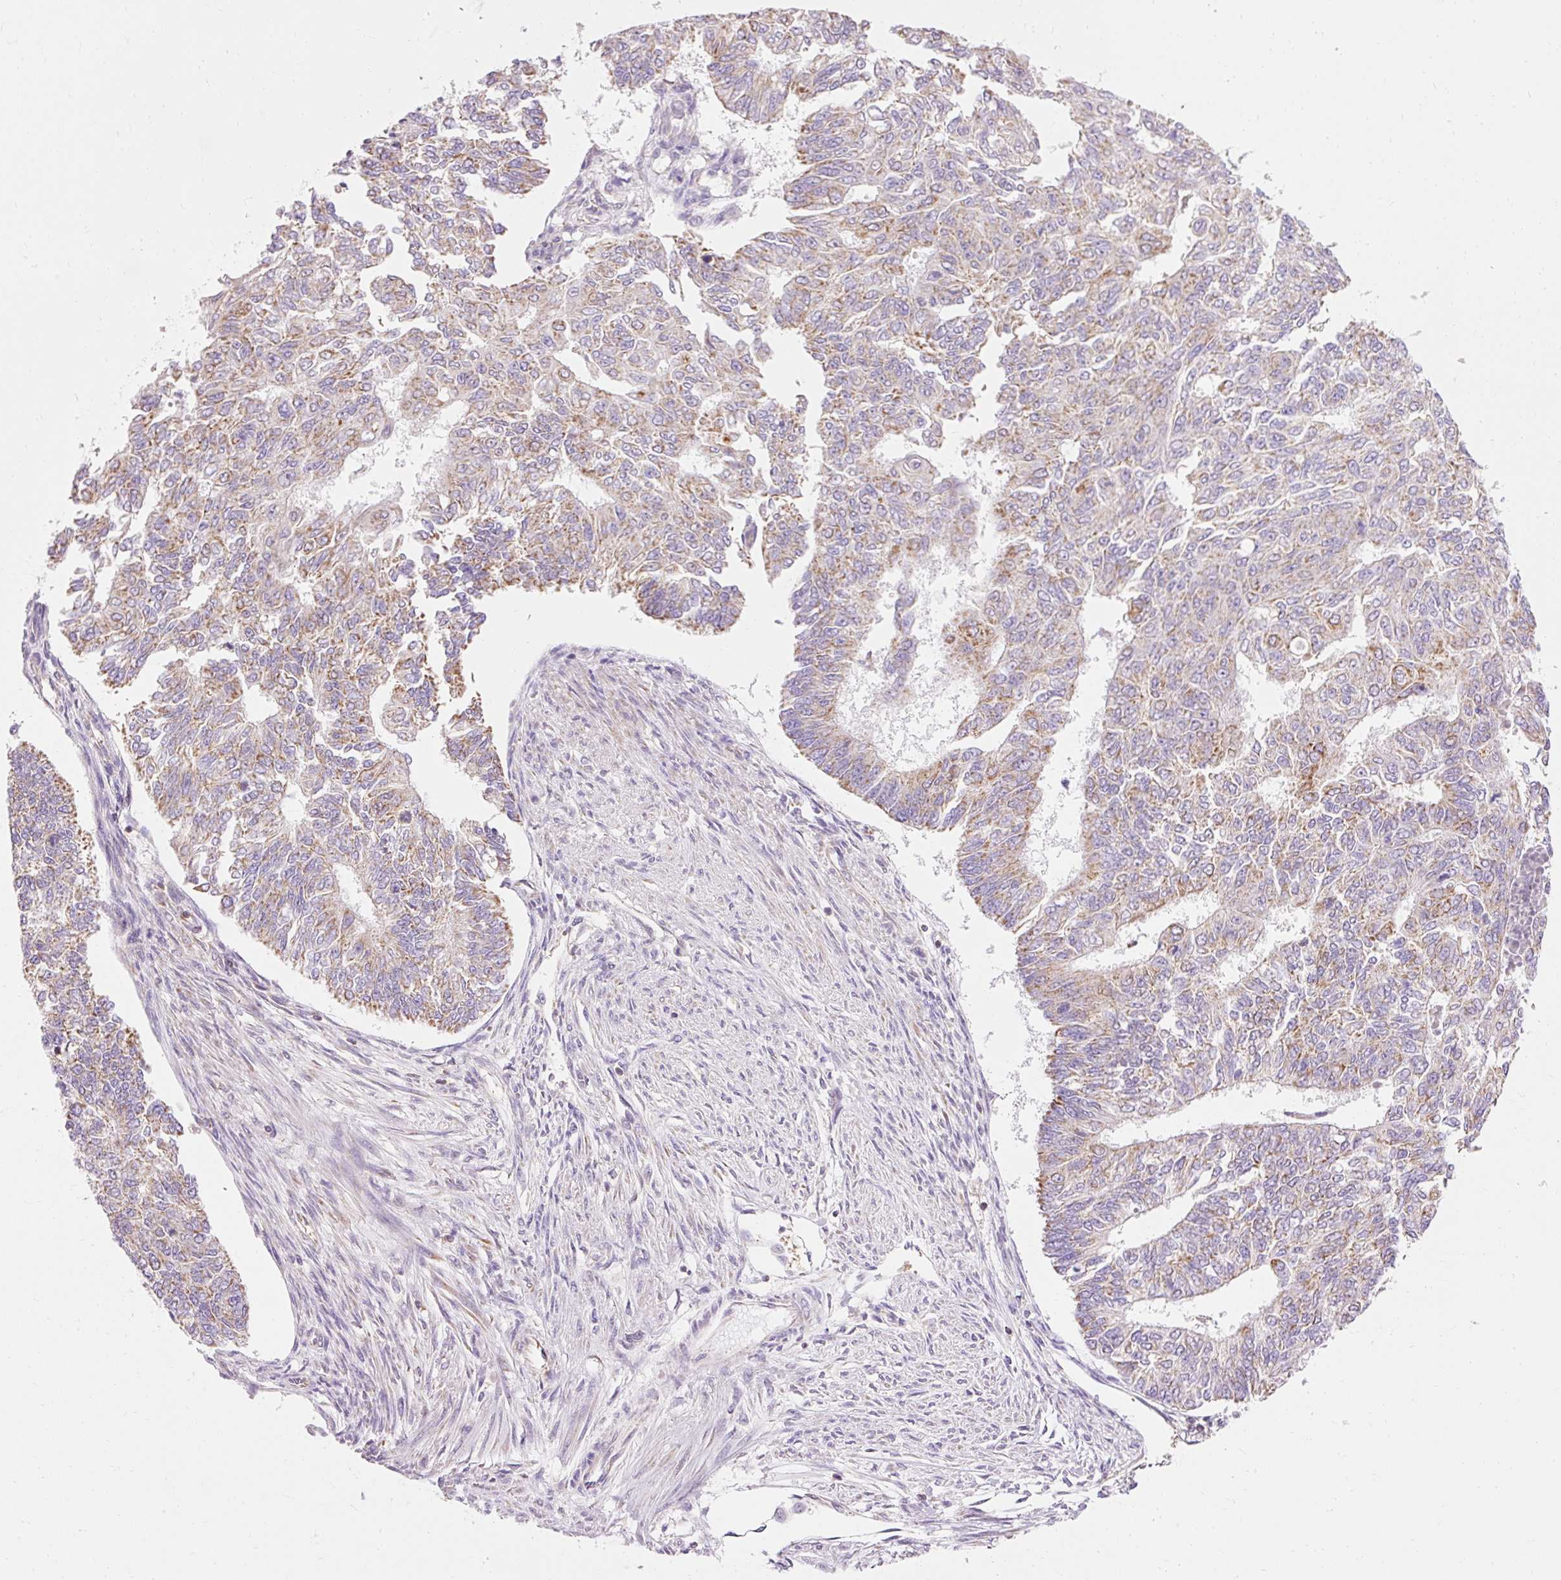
{"staining": {"intensity": "weak", "quantity": "25%-75%", "location": "cytoplasmic/membranous"}, "tissue": "endometrial cancer", "cell_type": "Tumor cells", "image_type": "cancer", "snomed": [{"axis": "morphology", "description": "Adenocarcinoma, NOS"}, {"axis": "topography", "description": "Endometrium"}], "caption": "Brown immunohistochemical staining in human endometrial cancer exhibits weak cytoplasmic/membranous expression in approximately 25%-75% of tumor cells. (Stains: DAB in brown, nuclei in blue, Microscopy: brightfield microscopy at high magnification).", "gene": "IMMT", "patient": {"sex": "female", "age": 32}}